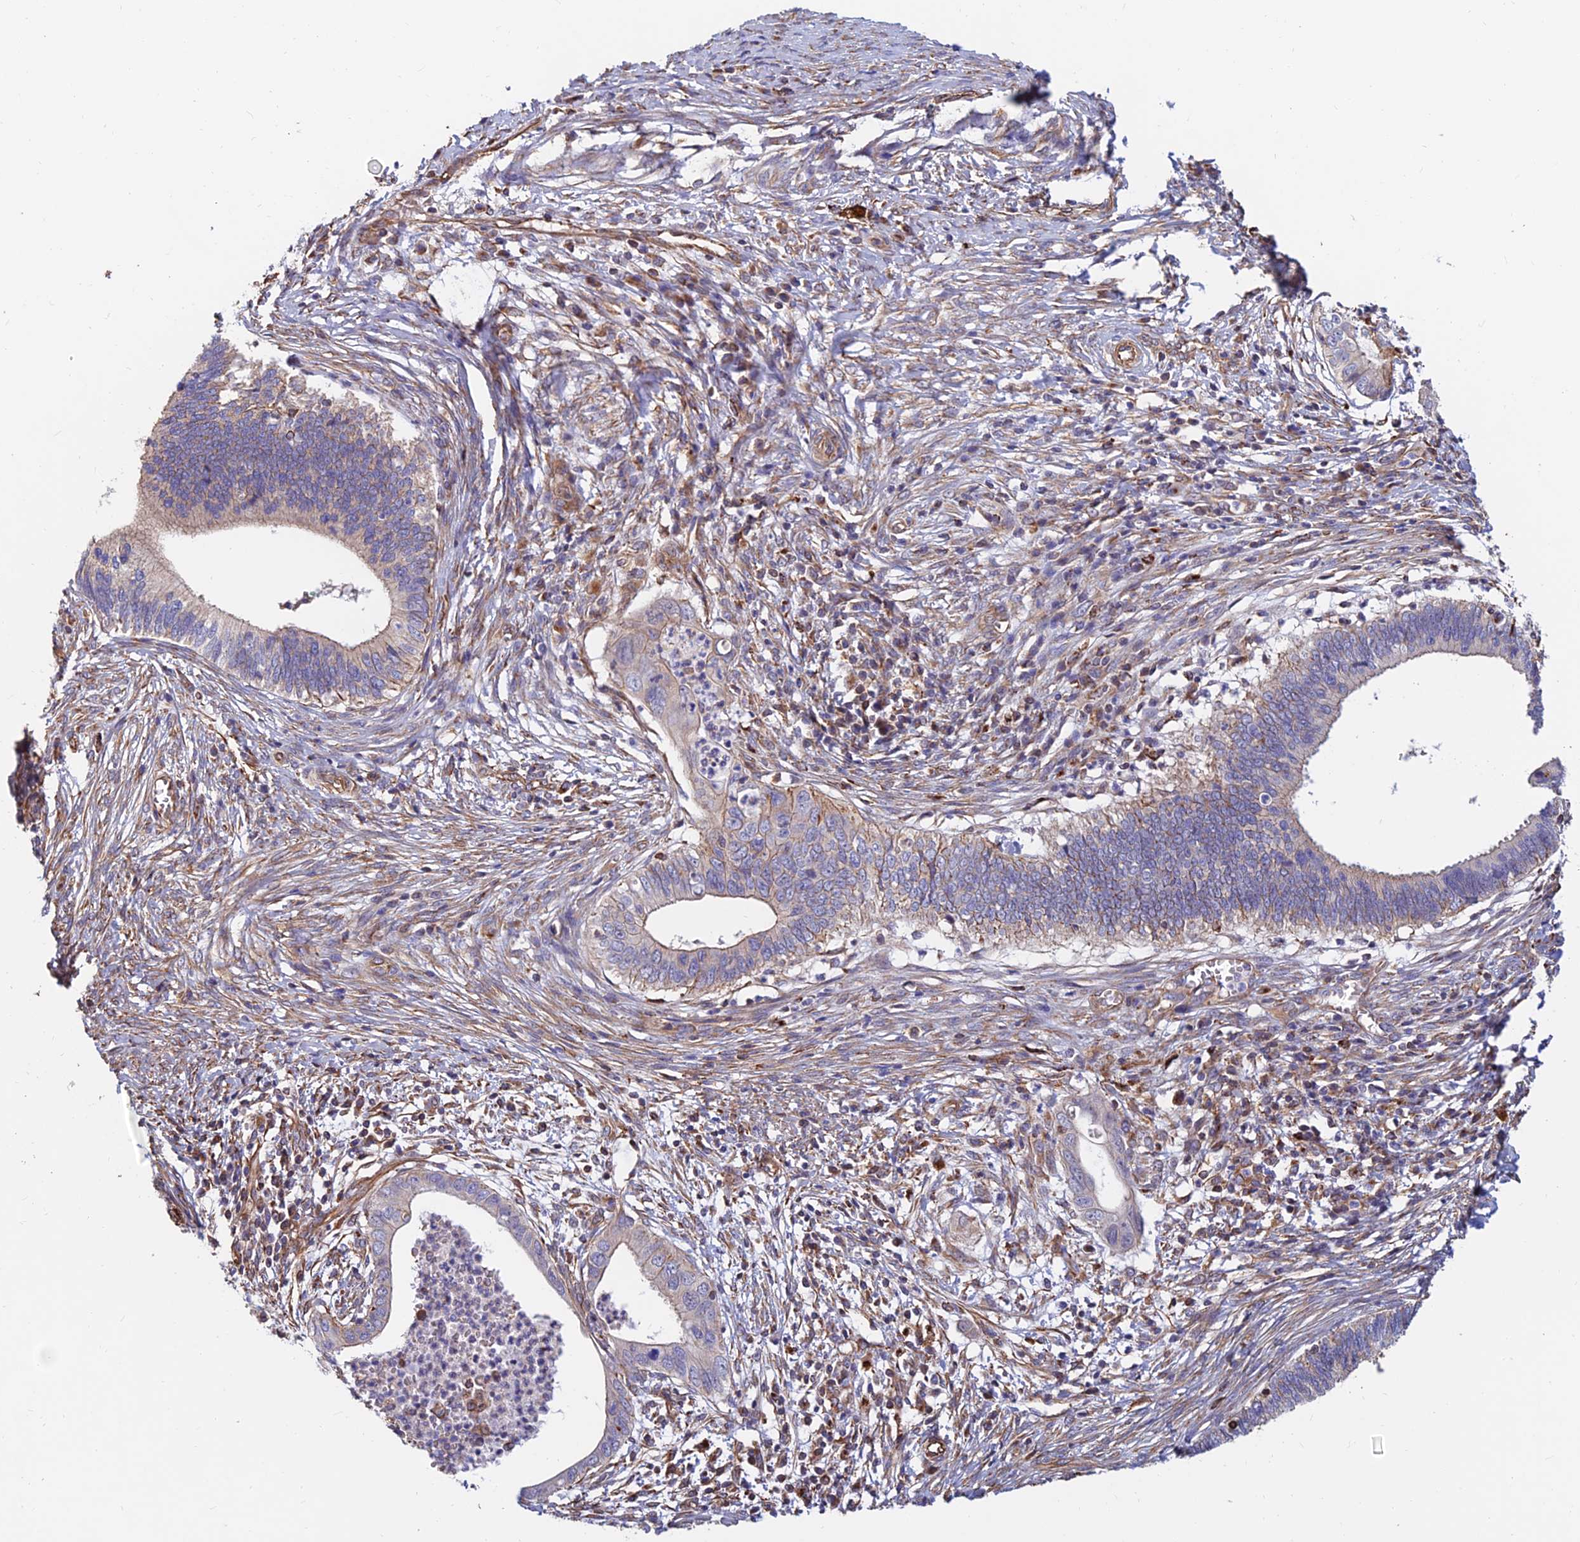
{"staining": {"intensity": "weak", "quantity": "<25%", "location": "cytoplasmic/membranous"}, "tissue": "cervical cancer", "cell_type": "Tumor cells", "image_type": "cancer", "snomed": [{"axis": "morphology", "description": "Adenocarcinoma, NOS"}, {"axis": "topography", "description": "Cervix"}], "caption": "Immunohistochemistry (IHC) histopathology image of adenocarcinoma (cervical) stained for a protein (brown), which reveals no staining in tumor cells.", "gene": "CDK18", "patient": {"sex": "female", "age": 42}}